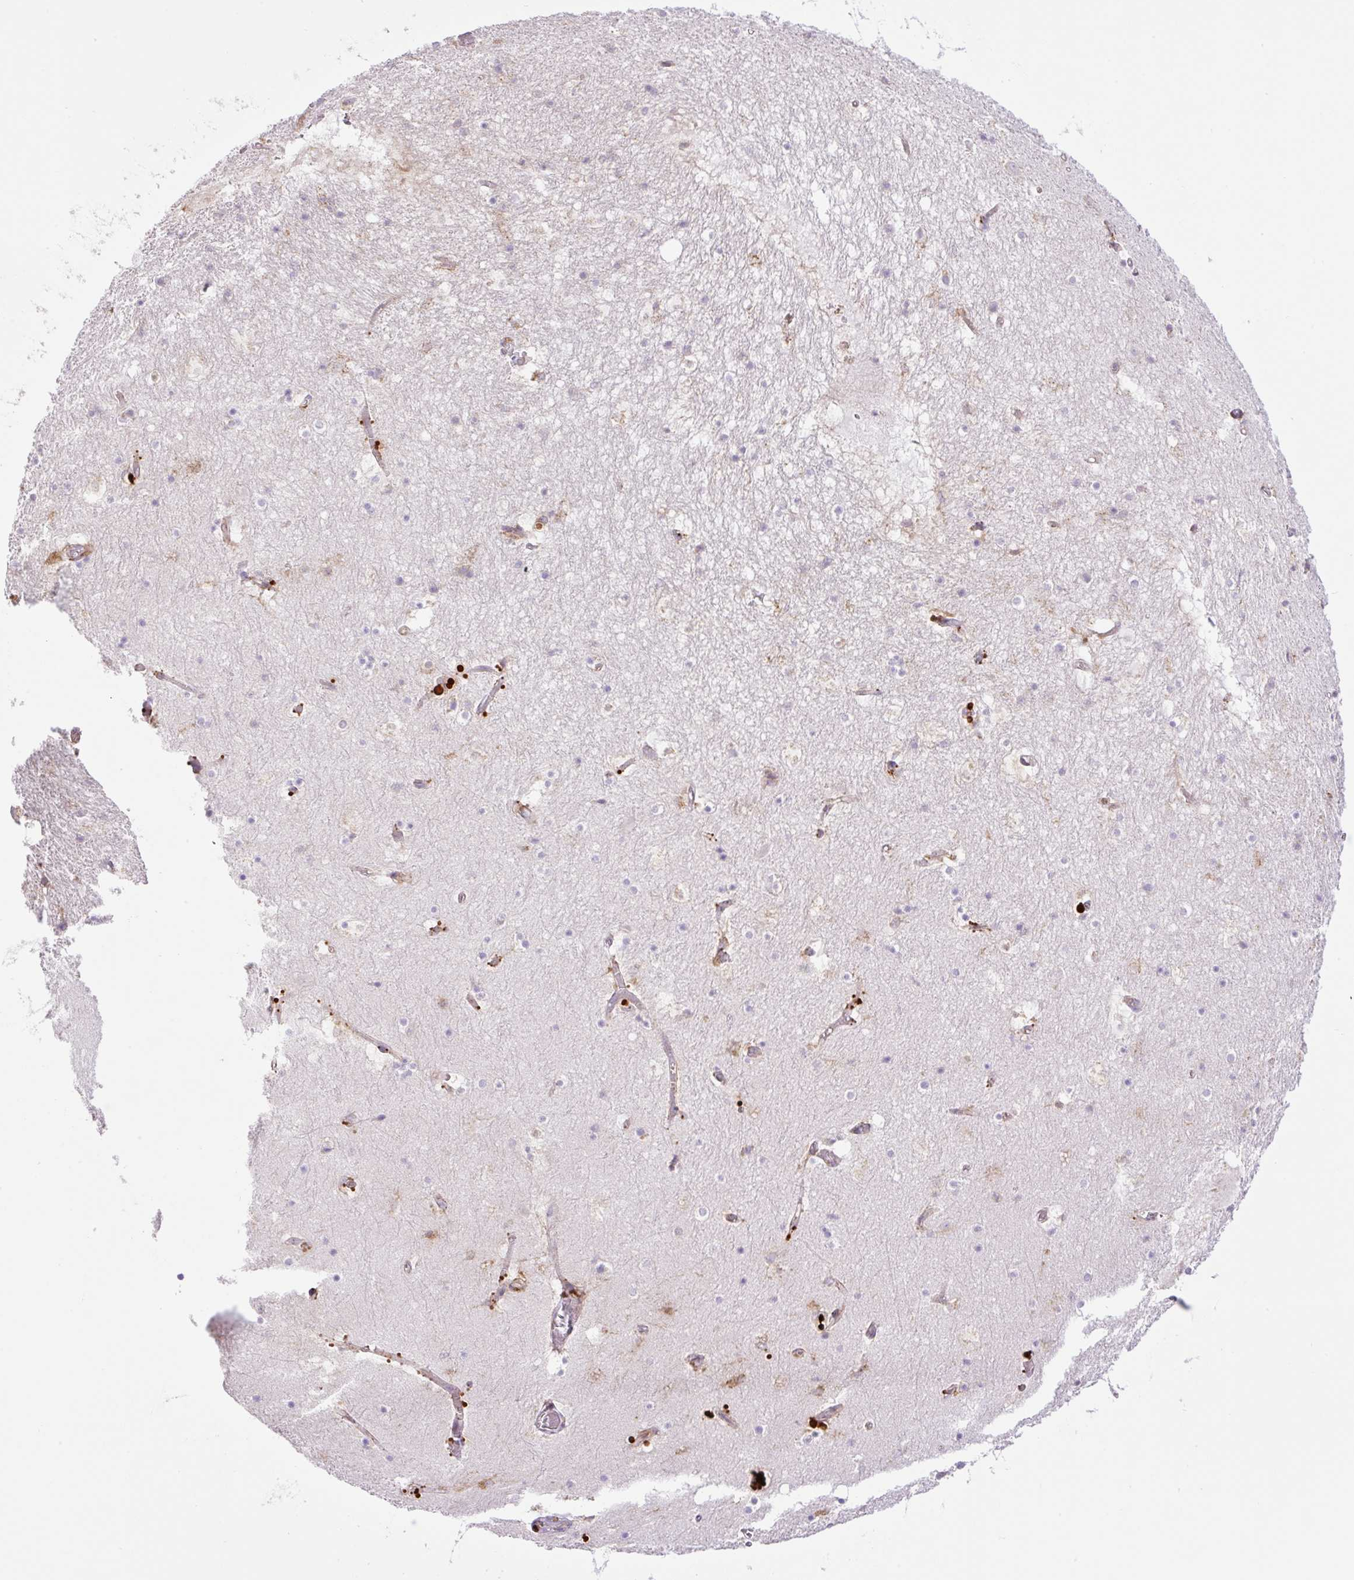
{"staining": {"intensity": "weak", "quantity": "<25%", "location": "nuclear"}, "tissue": "hippocampus", "cell_type": "Glial cells", "image_type": "normal", "snomed": [{"axis": "morphology", "description": "Normal tissue, NOS"}, {"axis": "topography", "description": "Hippocampus"}], "caption": "The micrograph displays no staining of glial cells in benign hippocampus. Nuclei are stained in blue.", "gene": "POFUT1", "patient": {"sex": "female", "age": 52}}